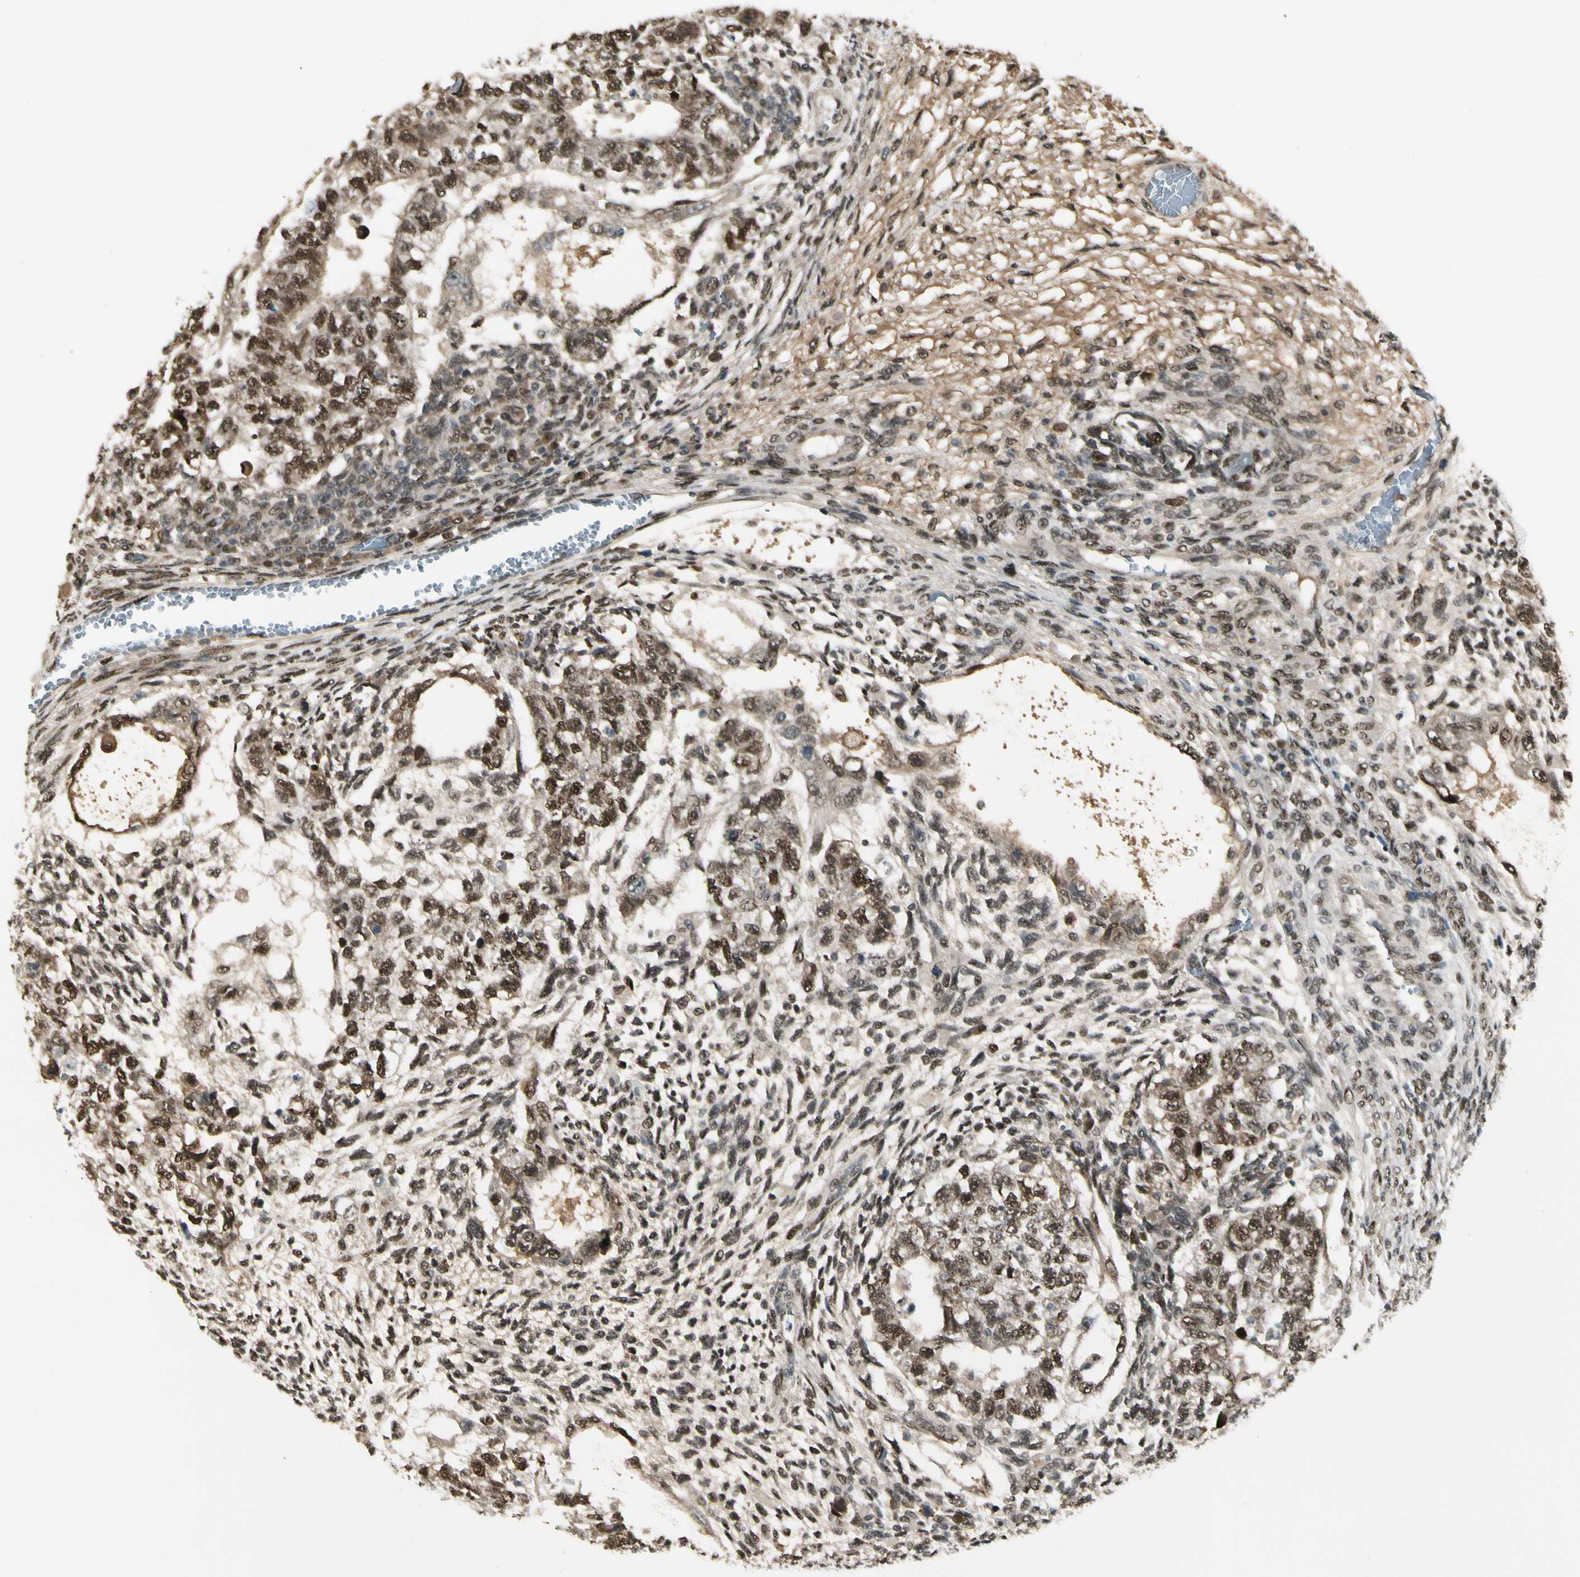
{"staining": {"intensity": "moderate", "quantity": ">75%", "location": "nuclear"}, "tissue": "testis cancer", "cell_type": "Tumor cells", "image_type": "cancer", "snomed": [{"axis": "morphology", "description": "Normal tissue, NOS"}, {"axis": "morphology", "description": "Carcinoma, Embryonal, NOS"}, {"axis": "topography", "description": "Testis"}], "caption": "High-magnification brightfield microscopy of testis embryonal carcinoma stained with DAB (brown) and counterstained with hematoxylin (blue). tumor cells exhibit moderate nuclear positivity is present in about>75% of cells. (IHC, brightfield microscopy, high magnification).", "gene": "GTF3A", "patient": {"sex": "male", "age": 36}}